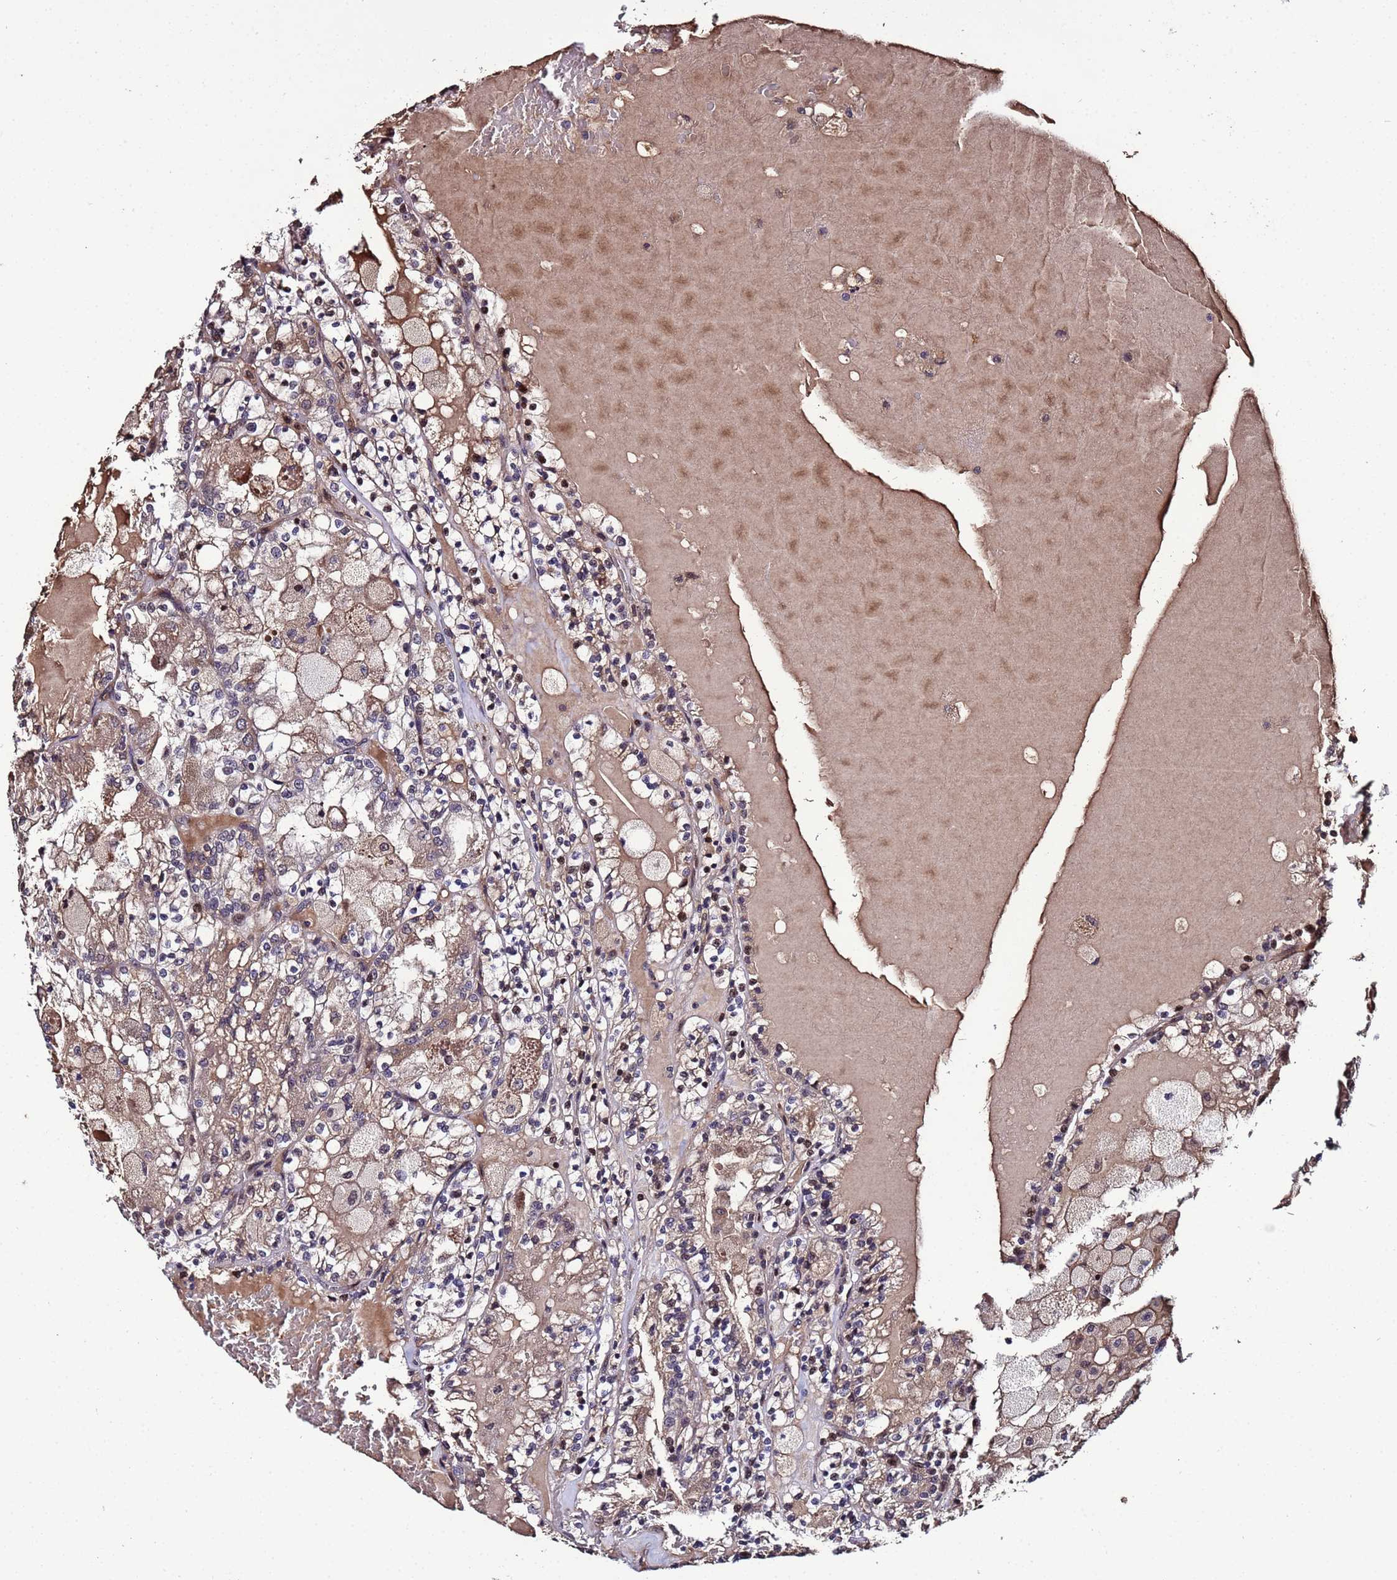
{"staining": {"intensity": "moderate", "quantity": "<25%", "location": "nuclear"}, "tissue": "renal cancer", "cell_type": "Tumor cells", "image_type": "cancer", "snomed": [{"axis": "morphology", "description": "Adenocarcinoma, NOS"}, {"axis": "topography", "description": "Kidney"}], "caption": "Brown immunohistochemical staining in human renal adenocarcinoma reveals moderate nuclear positivity in approximately <25% of tumor cells.", "gene": "WNK4", "patient": {"sex": "female", "age": 56}}